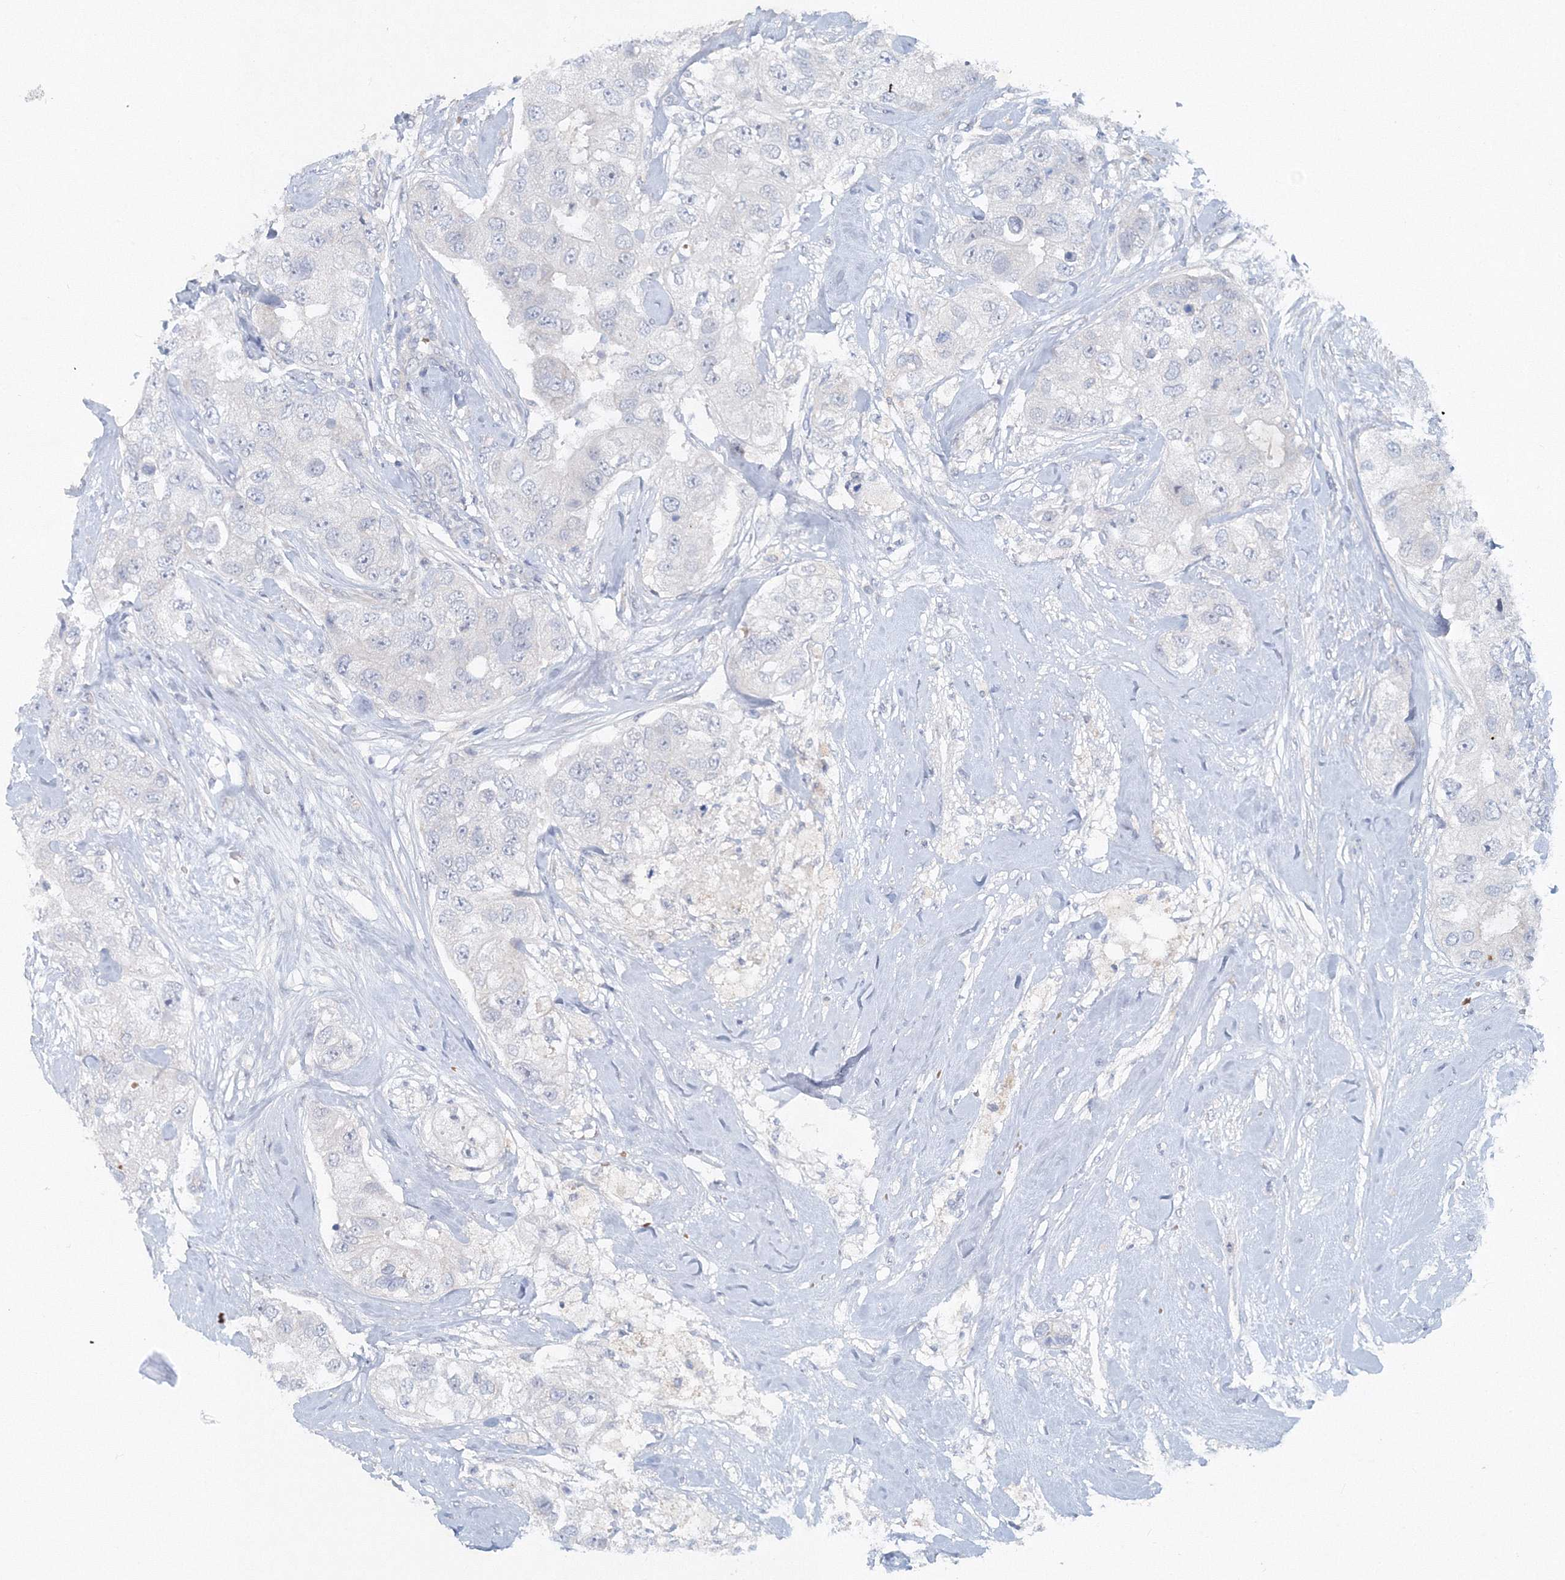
{"staining": {"intensity": "negative", "quantity": "none", "location": "none"}, "tissue": "breast cancer", "cell_type": "Tumor cells", "image_type": "cancer", "snomed": [{"axis": "morphology", "description": "Duct carcinoma"}, {"axis": "topography", "description": "Breast"}], "caption": "IHC photomicrograph of human intraductal carcinoma (breast) stained for a protein (brown), which displays no staining in tumor cells.", "gene": "SH3BP5", "patient": {"sex": "female", "age": 62}}